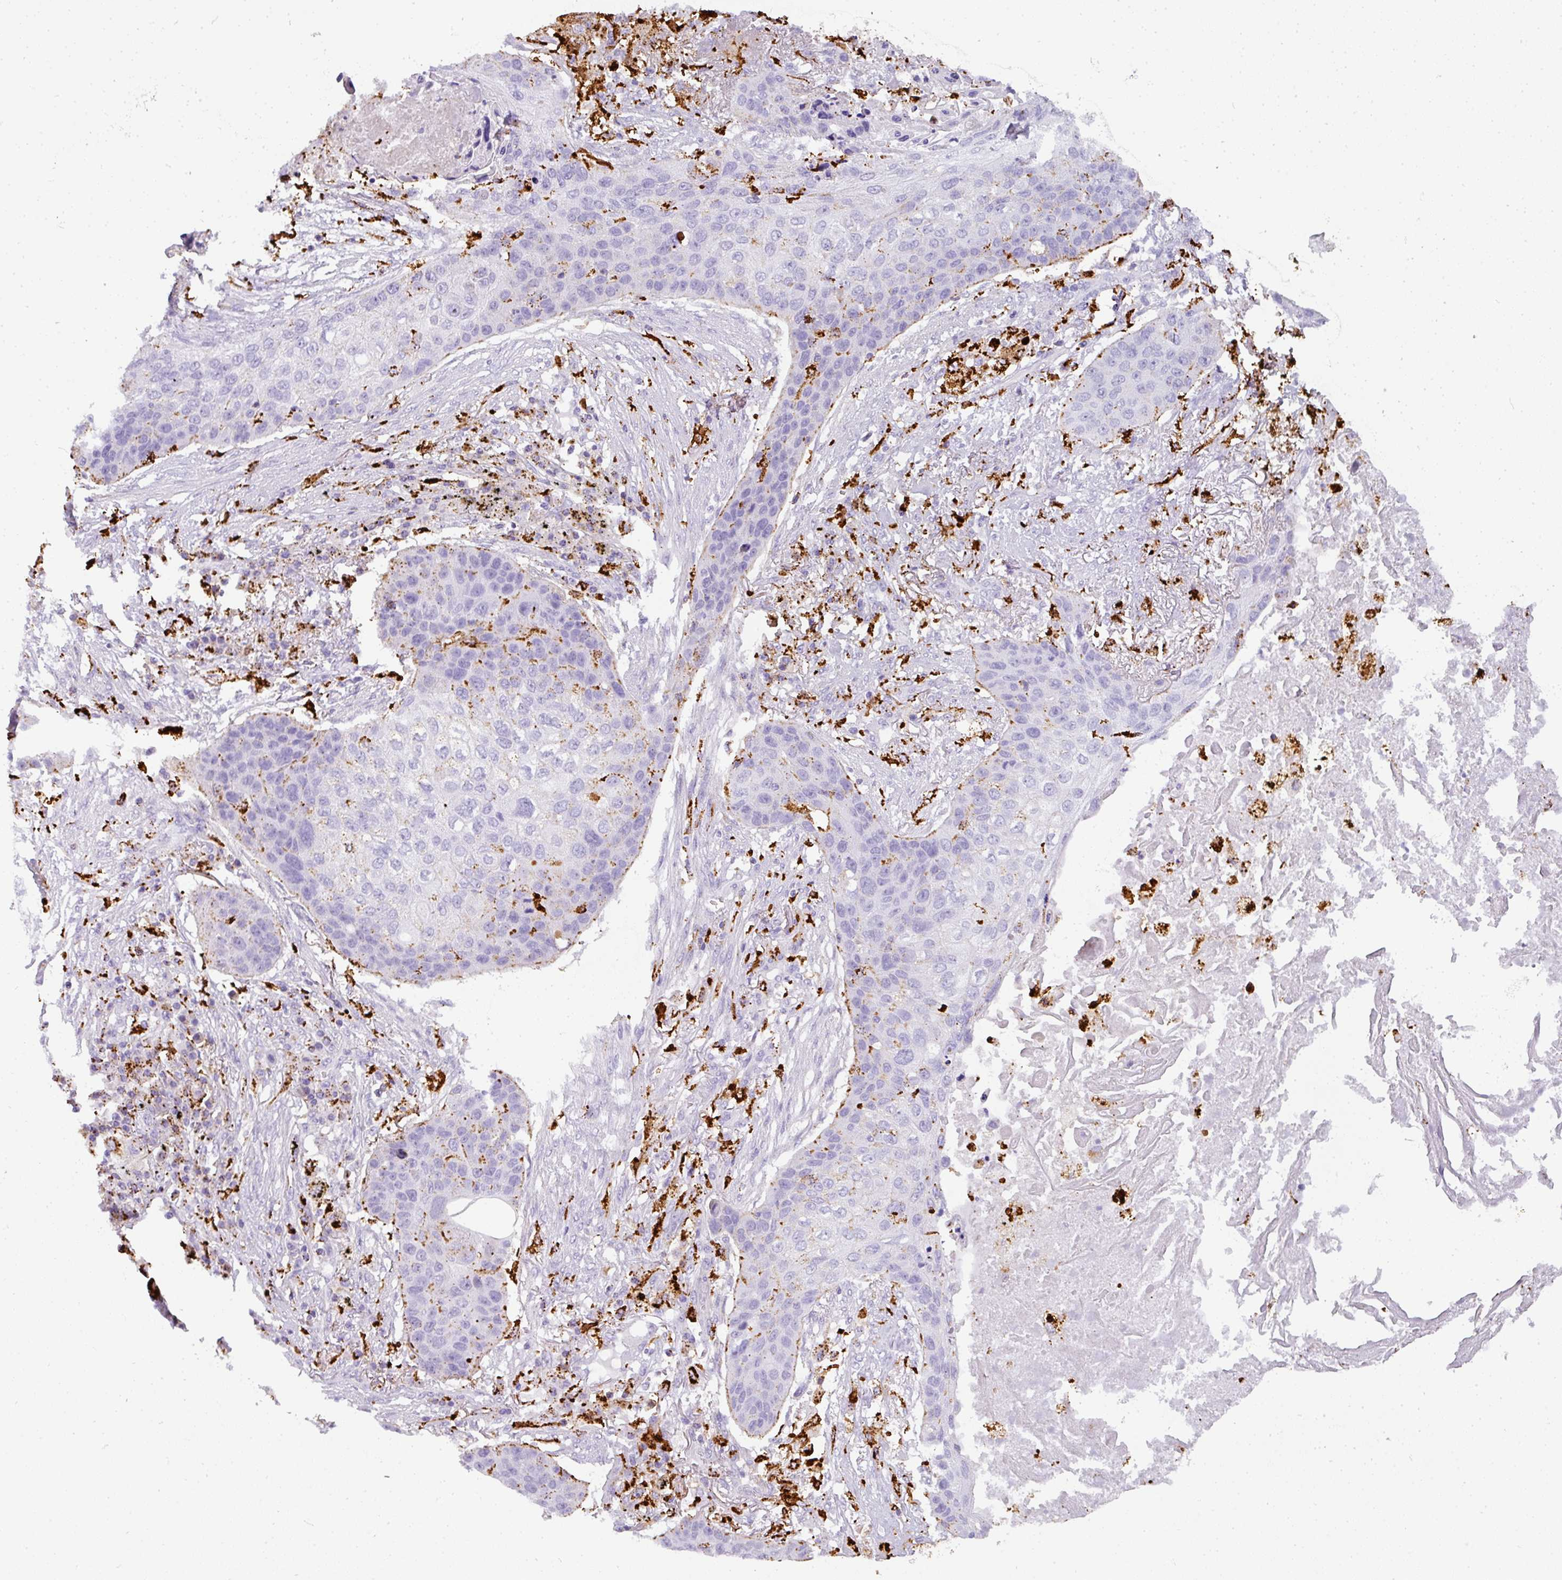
{"staining": {"intensity": "negative", "quantity": "none", "location": "none"}, "tissue": "lung cancer", "cell_type": "Tumor cells", "image_type": "cancer", "snomed": [{"axis": "morphology", "description": "Squamous cell carcinoma, NOS"}, {"axis": "topography", "description": "Lung"}], "caption": "Lung squamous cell carcinoma stained for a protein using immunohistochemistry (IHC) shows no expression tumor cells.", "gene": "MMACHC", "patient": {"sex": "female", "age": 63}}